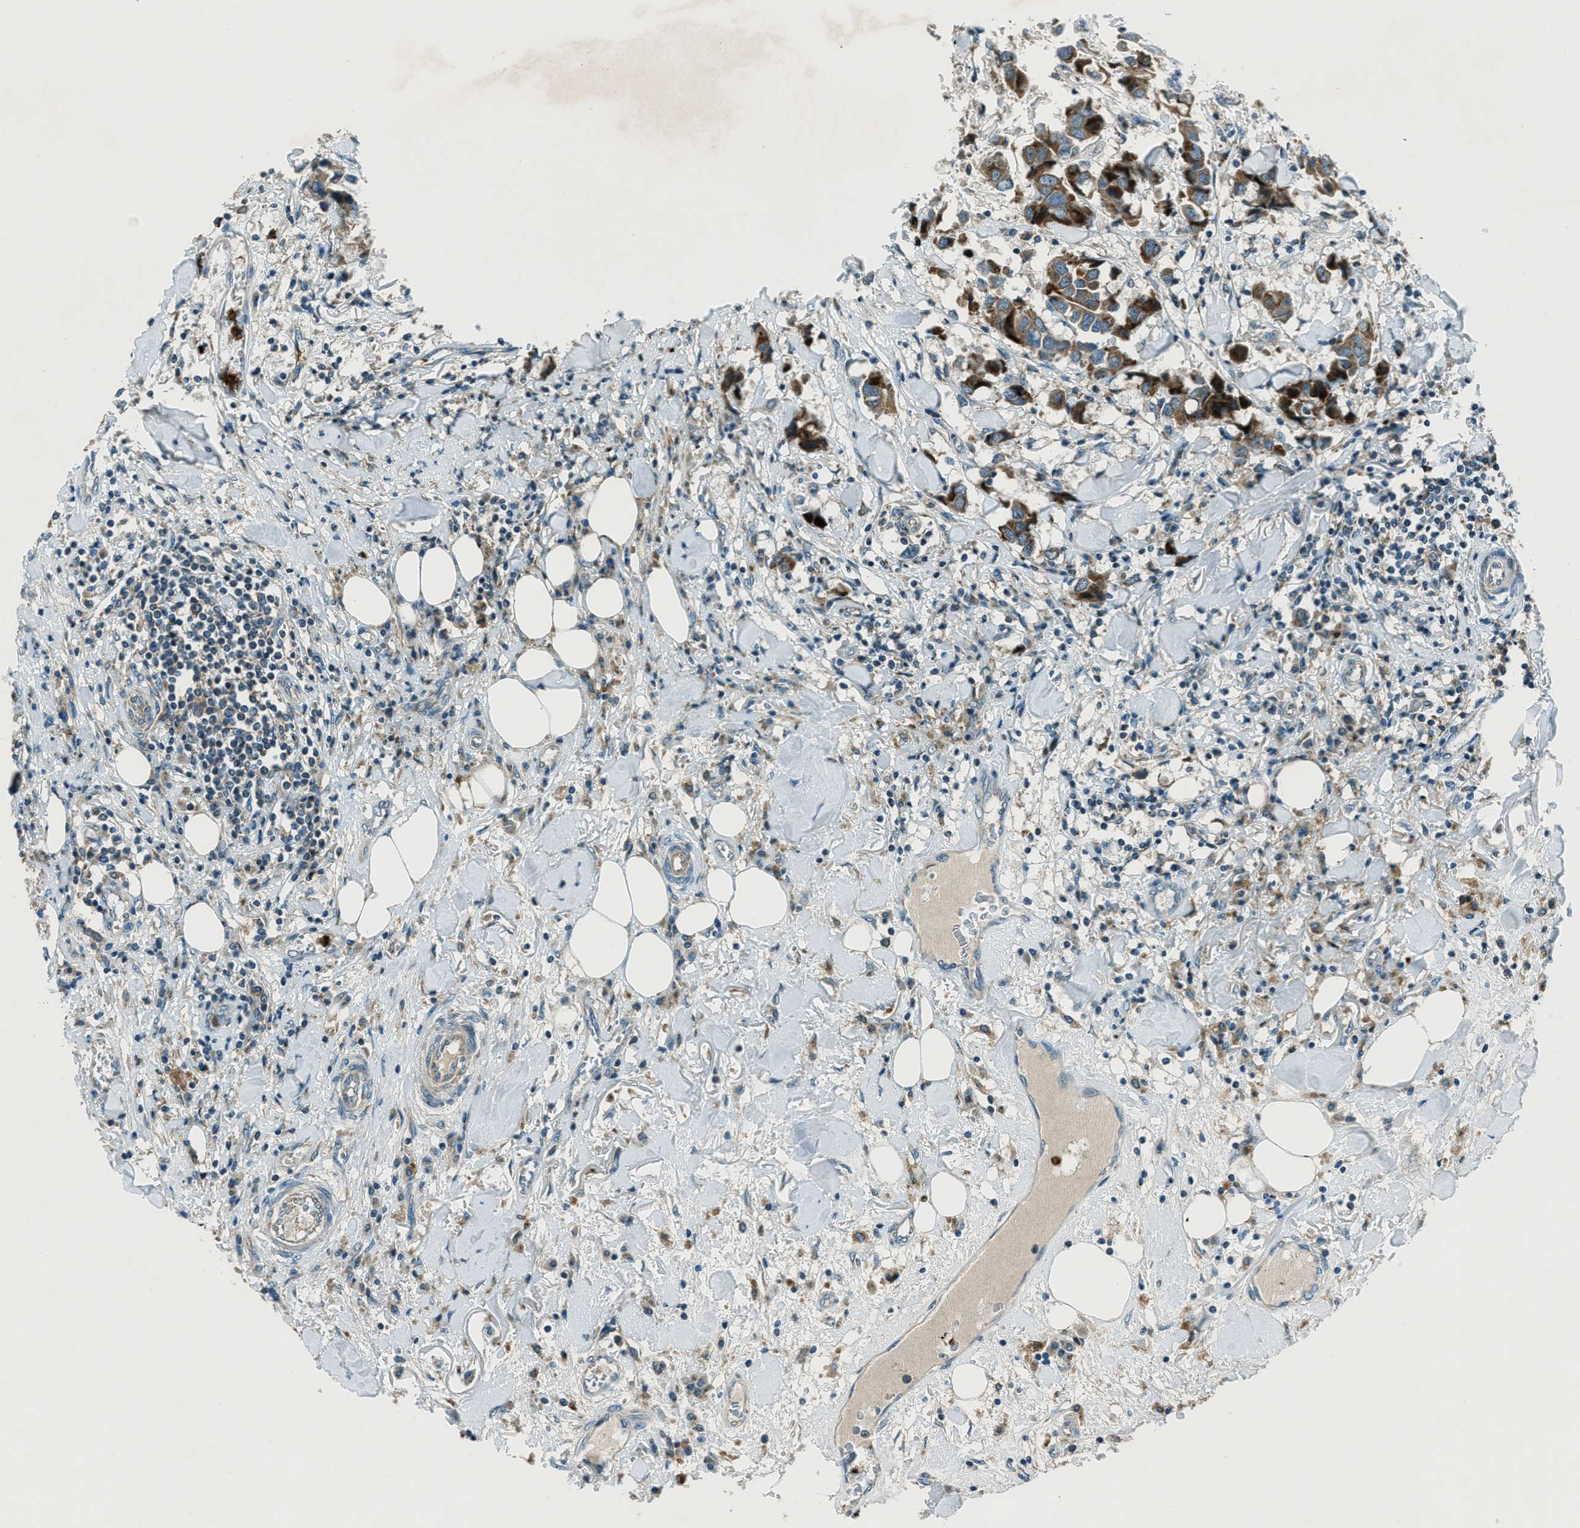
{"staining": {"intensity": "strong", "quantity": "25%-75%", "location": "cytoplasmic/membranous"}, "tissue": "breast cancer", "cell_type": "Tumor cells", "image_type": "cancer", "snomed": [{"axis": "morphology", "description": "Duct carcinoma"}, {"axis": "topography", "description": "Breast"}], "caption": "High-magnification brightfield microscopy of infiltrating ductal carcinoma (breast) stained with DAB (brown) and counterstained with hematoxylin (blue). tumor cells exhibit strong cytoplasmic/membranous positivity is identified in approximately25%-75% of cells.", "gene": "FAR1", "patient": {"sex": "female", "age": 80}}